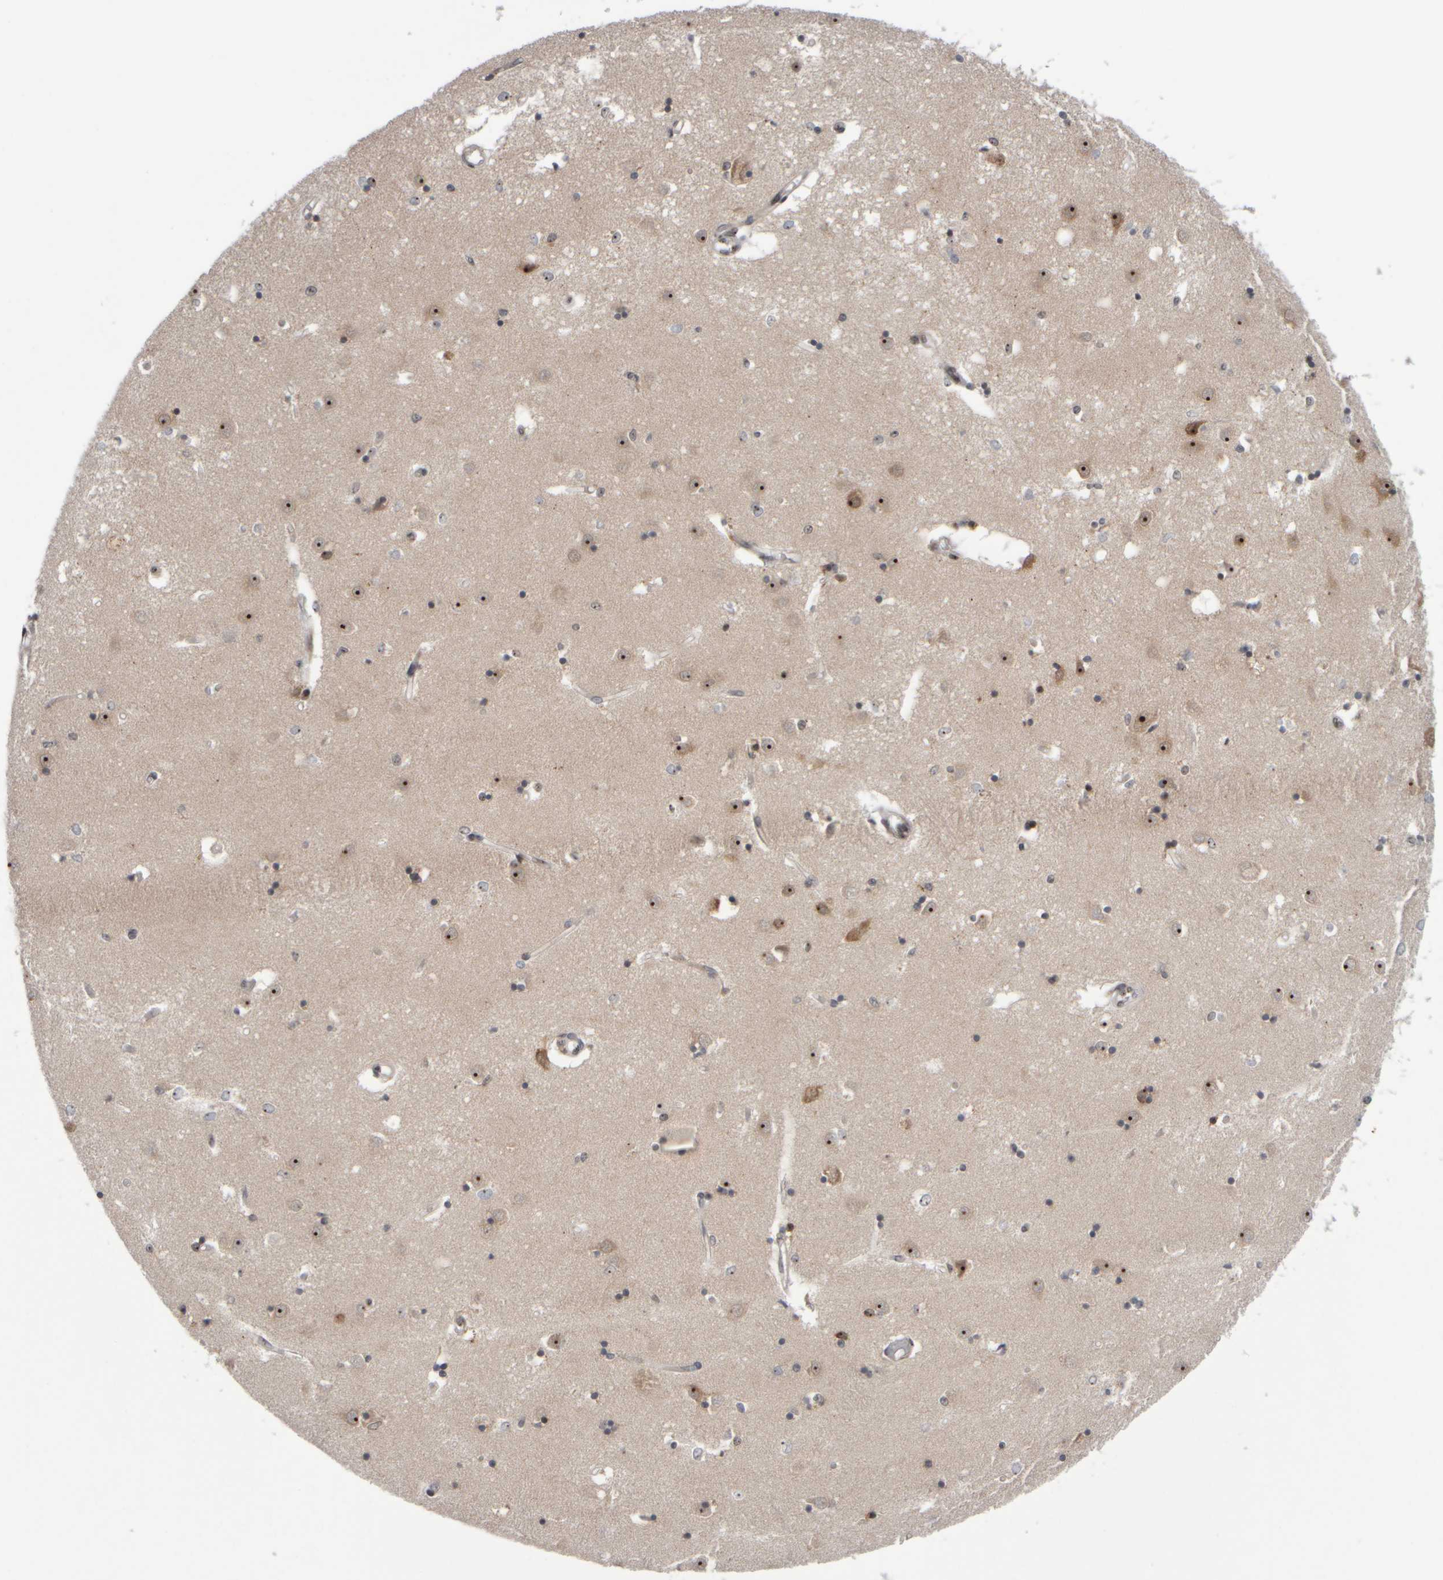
{"staining": {"intensity": "moderate", "quantity": "25%-75%", "location": "nuclear"}, "tissue": "caudate", "cell_type": "Glial cells", "image_type": "normal", "snomed": [{"axis": "morphology", "description": "Normal tissue, NOS"}, {"axis": "topography", "description": "Lateral ventricle wall"}], "caption": "Immunohistochemistry (IHC) staining of normal caudate, which reveals medium levels of moderate nuclear positivity in about 25%-75% of glial cells indicating moderate nuclear protein positivity. The staining was performed using DAB (brown) for protein detection and nuclei were counterstained in hematoxylin (blue).", "gene": "SURF6", "patient": {"sex": "male", "age": 45}}